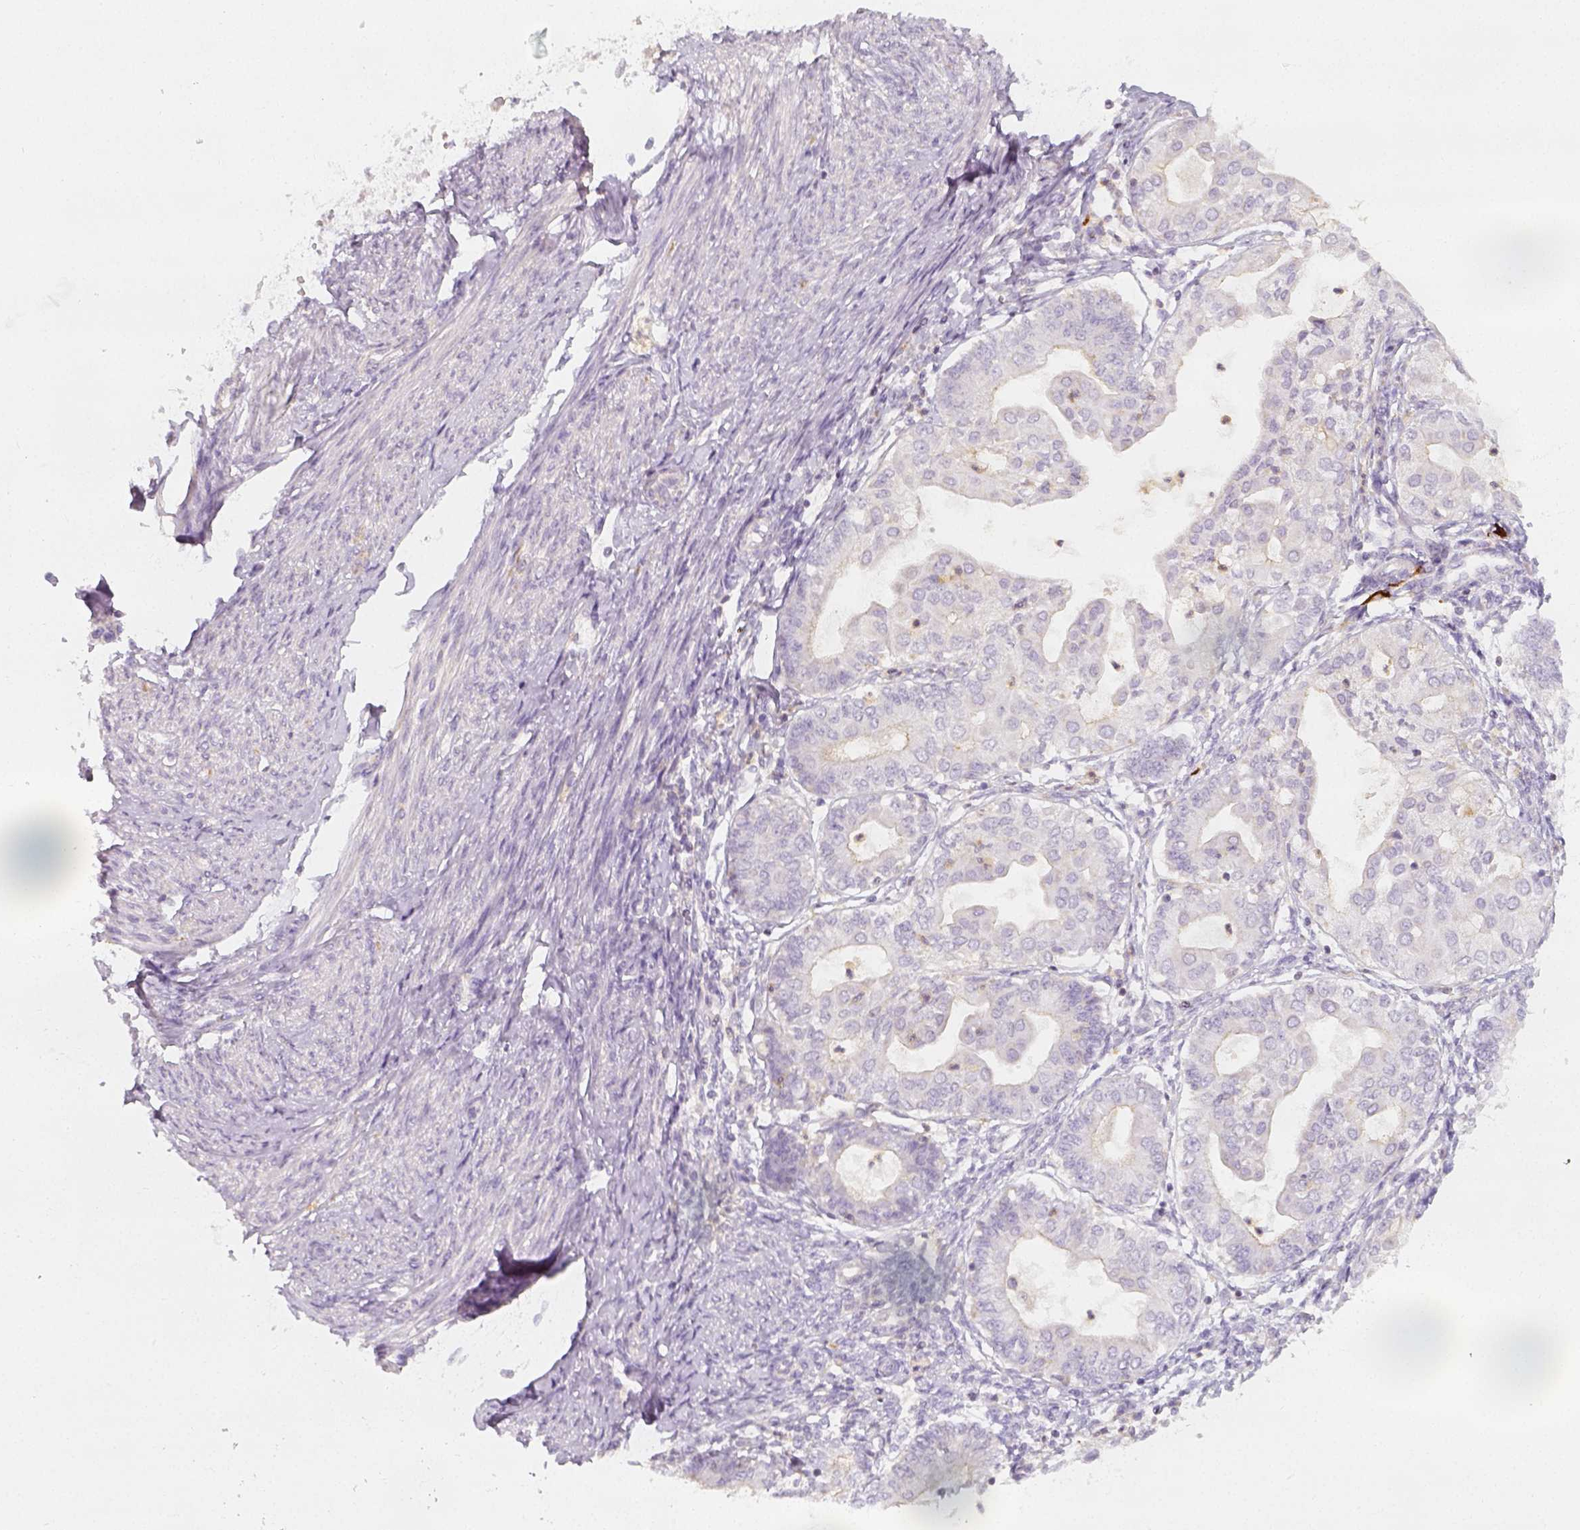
{"staining": {"intensity": "negative", "quantity": "none", "location": "none"}, "tissue": "endometrial cancer", "cell_type": "Tumor cells", "image_type": "cancer", "snomed": [{"axis": "morphology", "description": "Adenocarcinoma, NOS"}, {"axis": "topography", "description": "Endometrium"}], "caption": "Immunohistochemistry (IHC) histopathology image of human endometrial adenocarcinoma stained for a protein (brown), which reveals no positivity in tumor cells.", "gene": "PTPRJ", "patient": {"sex": "female", "age": 68}}